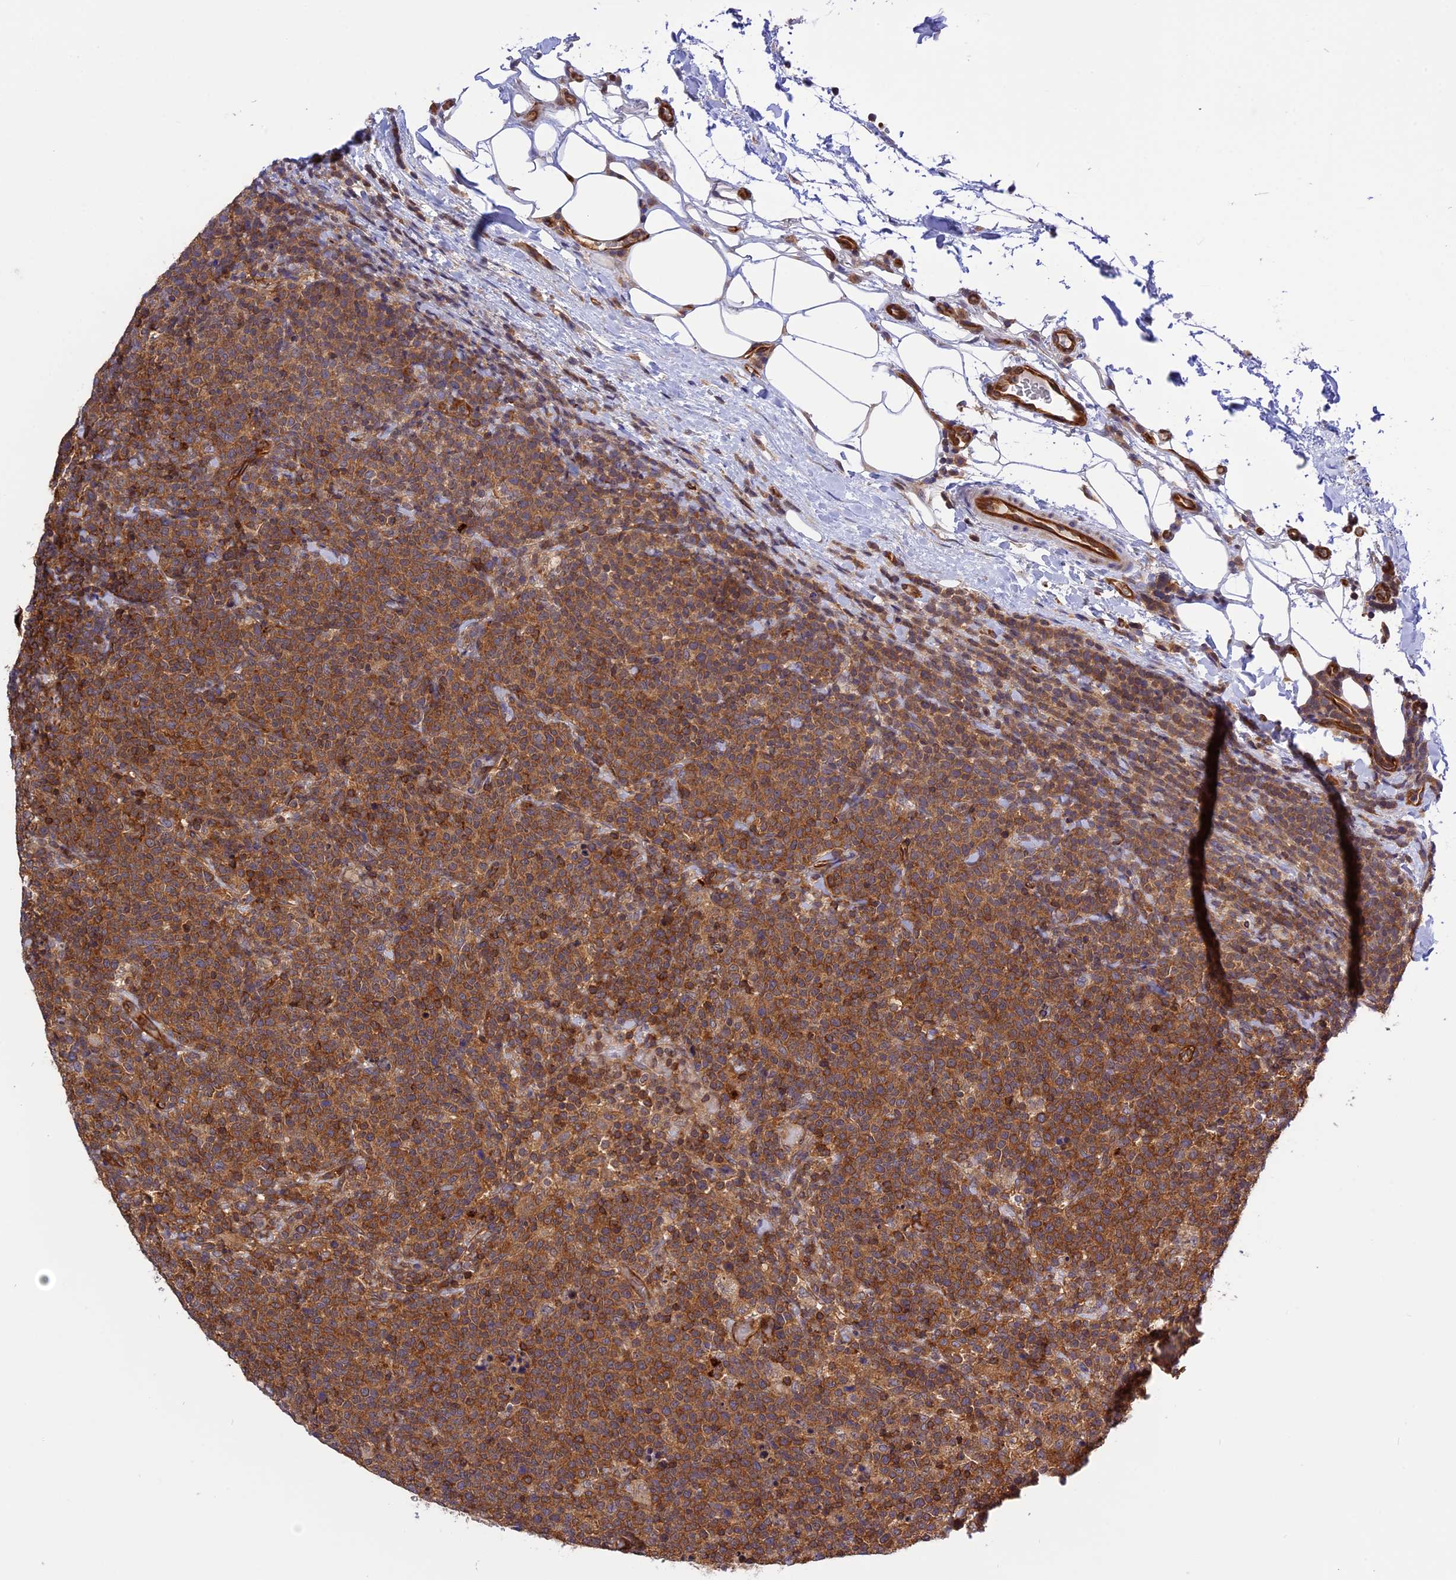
{"staining": {"intensity": "moderate", "quantity": ">75%", "location": "cytoplasmic/membranous"}, "tissue": "lymphoma", "cell_type": "Tumor cells", "image_type": "cancer", "snomed": [{"axis": "morphology", "description": "Malignant lymphoma, non-Hodgkin's type, High grade"}, {"axis": "topography", "description": "Lymph node"}], "caption": "Immunohistochemistry staining of lymphoma, which demonstrates medium levels of moderate cytoplasmic/membranous positivity in about >75% of tumor cells indicating moderate cytoplasmic/membranous protein staining. The staining was performed using DAB (3,3'-diaminobenzidine) (brown) for protein detection and nuclei were counterstained in hematoxylin (blue).", "gene": "C5orf22", "patient": {"sex": "male", "age": 61}}